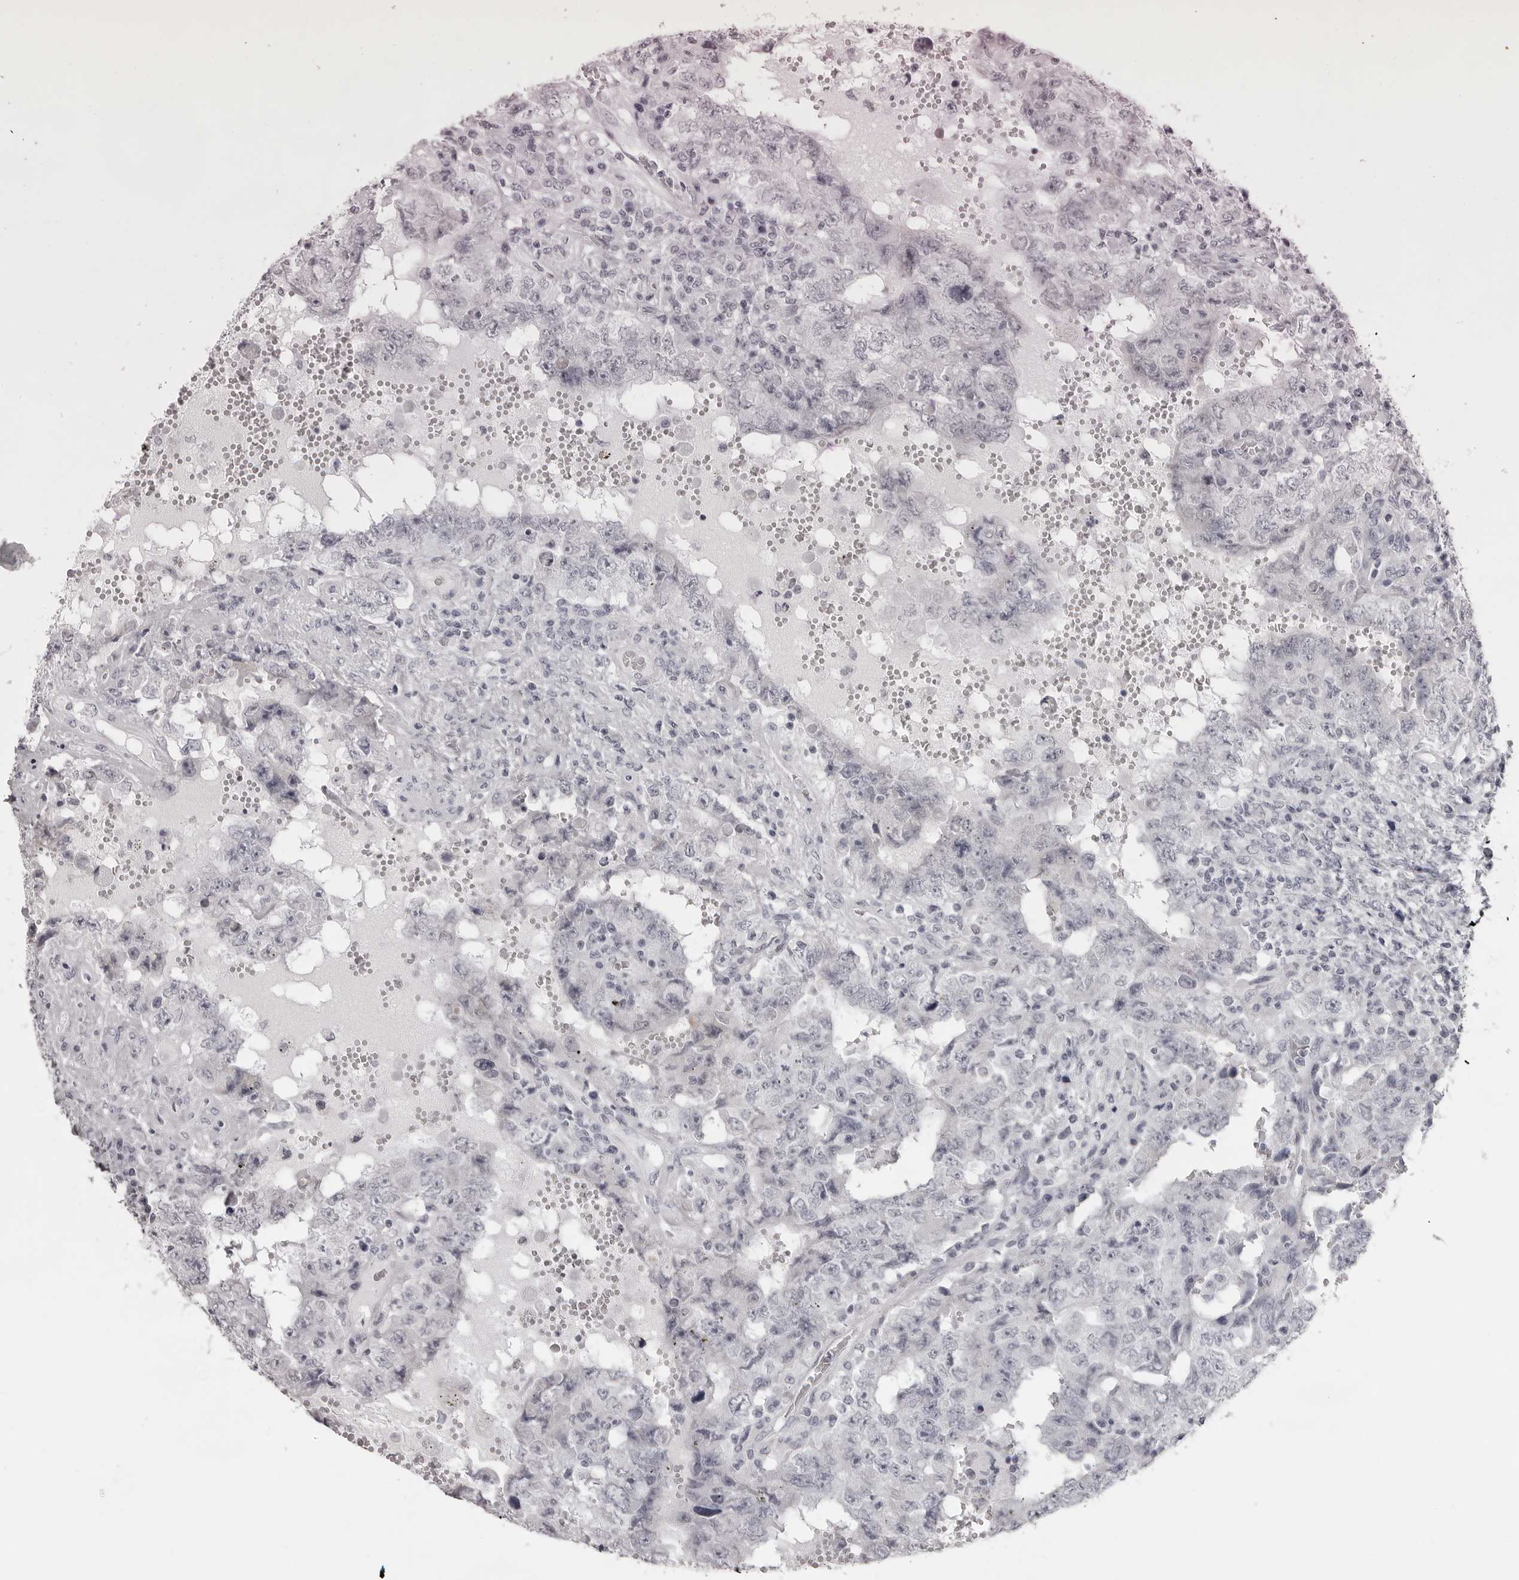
{"staining": {"intensity": "negative", "quantity": "none", "location": "none"}, "tissue": "testis cancer", "cell_type": "Tumor cells", "image_type": "cancer", "snomed": [{"axis": "morphology", "description": "Carcinoma, Embryonal, NOS"}, {"axis": "topography", "description": "Testis"}], "caption": "A high-resolution micrograph shows IHC staining of testis cancer (embryonal carcinoma), which shows no significant positivity in tumor cells.", "gene": "NUDT18", "patient": {"sex": "male", "age": 26}}